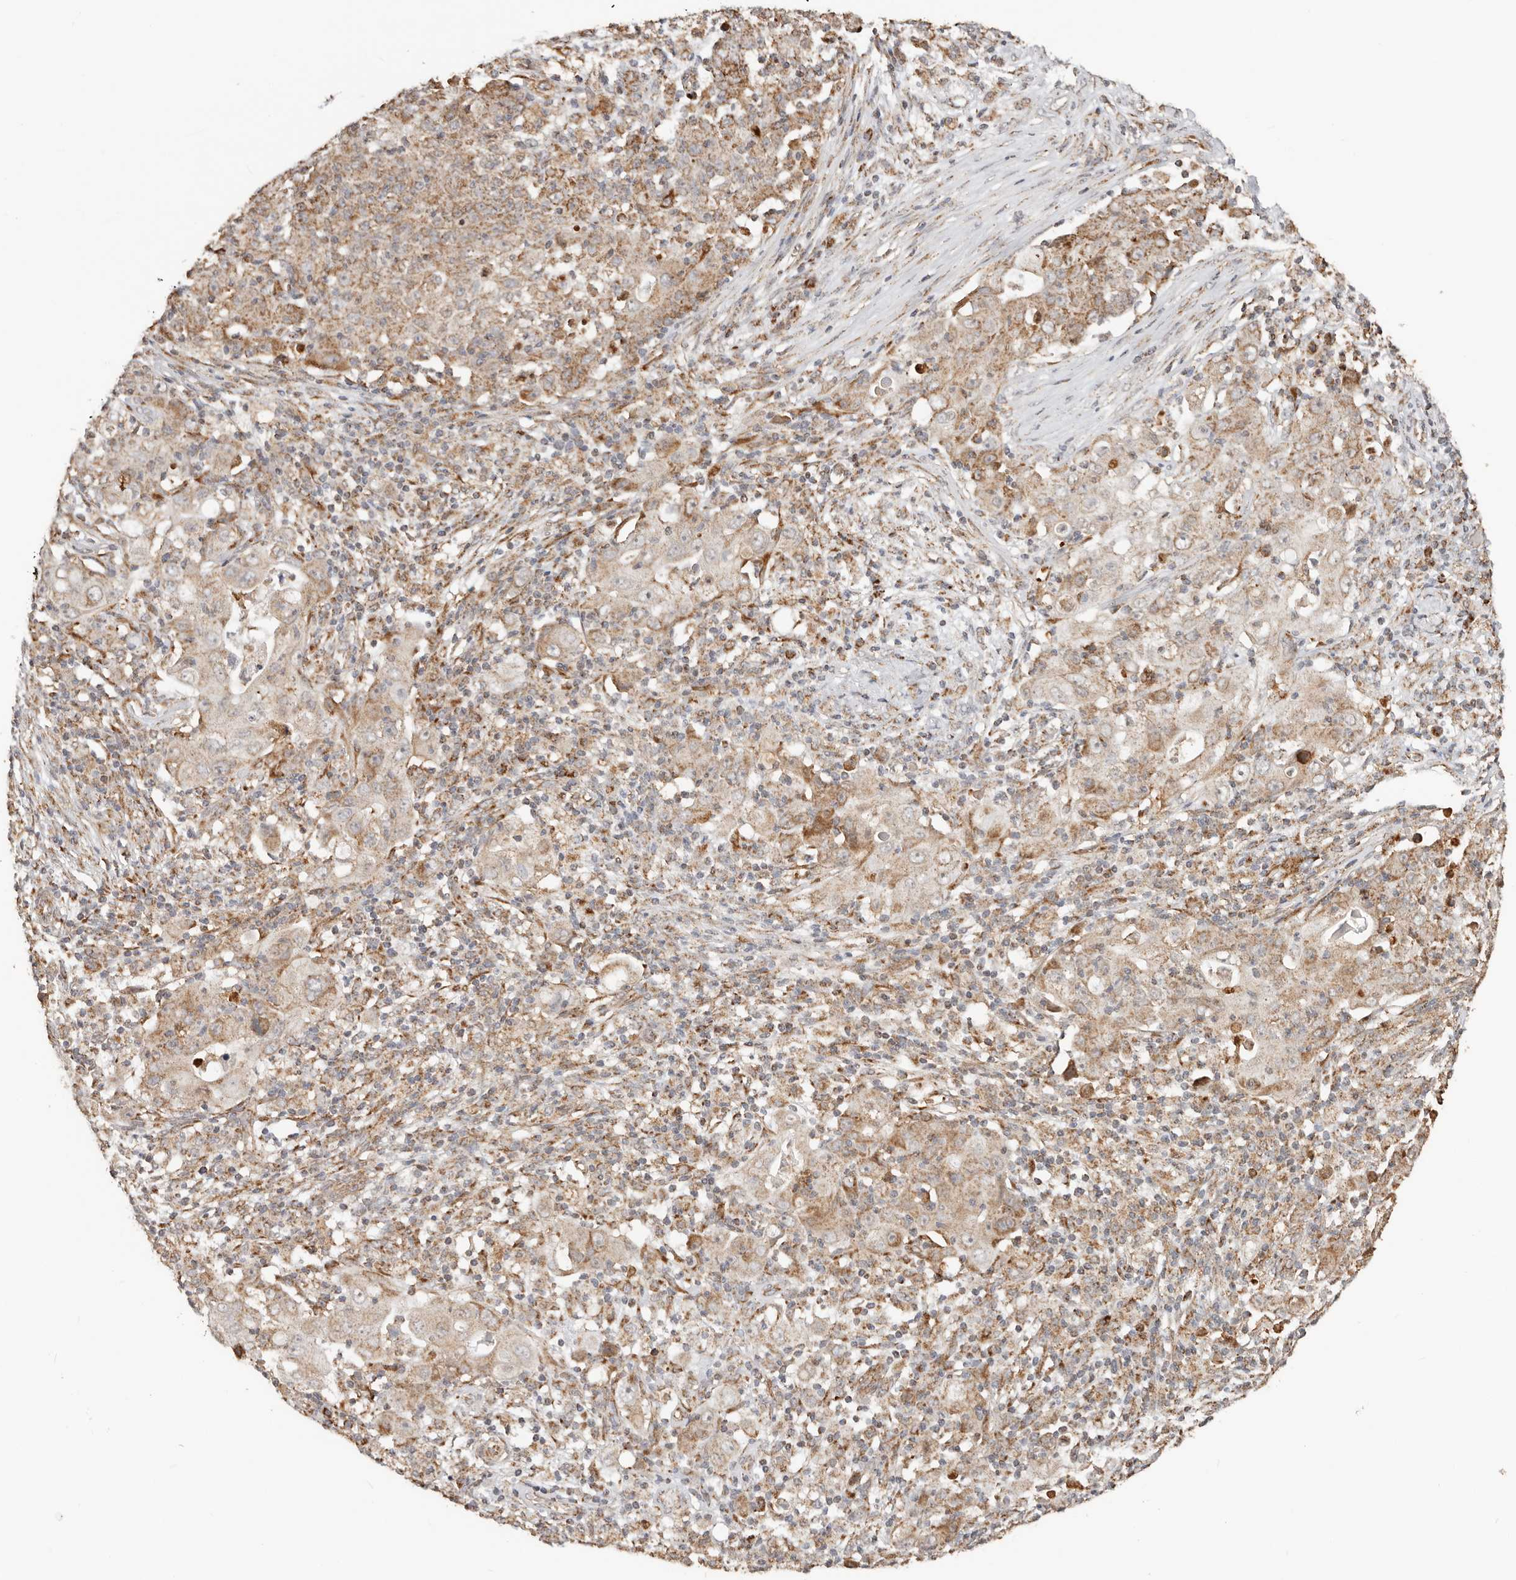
{"staining": {"intensity": "moderate", "quantity": ">75%", "location": "cytoplasmic/membranous"}, "tissue": "ovarian cancer", "cell_type": "Tumor cells", "image_type": "cancer", "snomed": [{"axis": "morphology", "description": "Carcinoma, endometroid"}, {"axis": "topography", "description": "Ovary"}], "caption": "This micrograph shows immunohistochemistry staining of human ovarian endometroid carcinoma, with medium moderate cytoplasmic/membranous staining in approximately >75% of tumor cells.", "gene": "NDUFB11", "patient": {"sex": "female", "age": 42}}